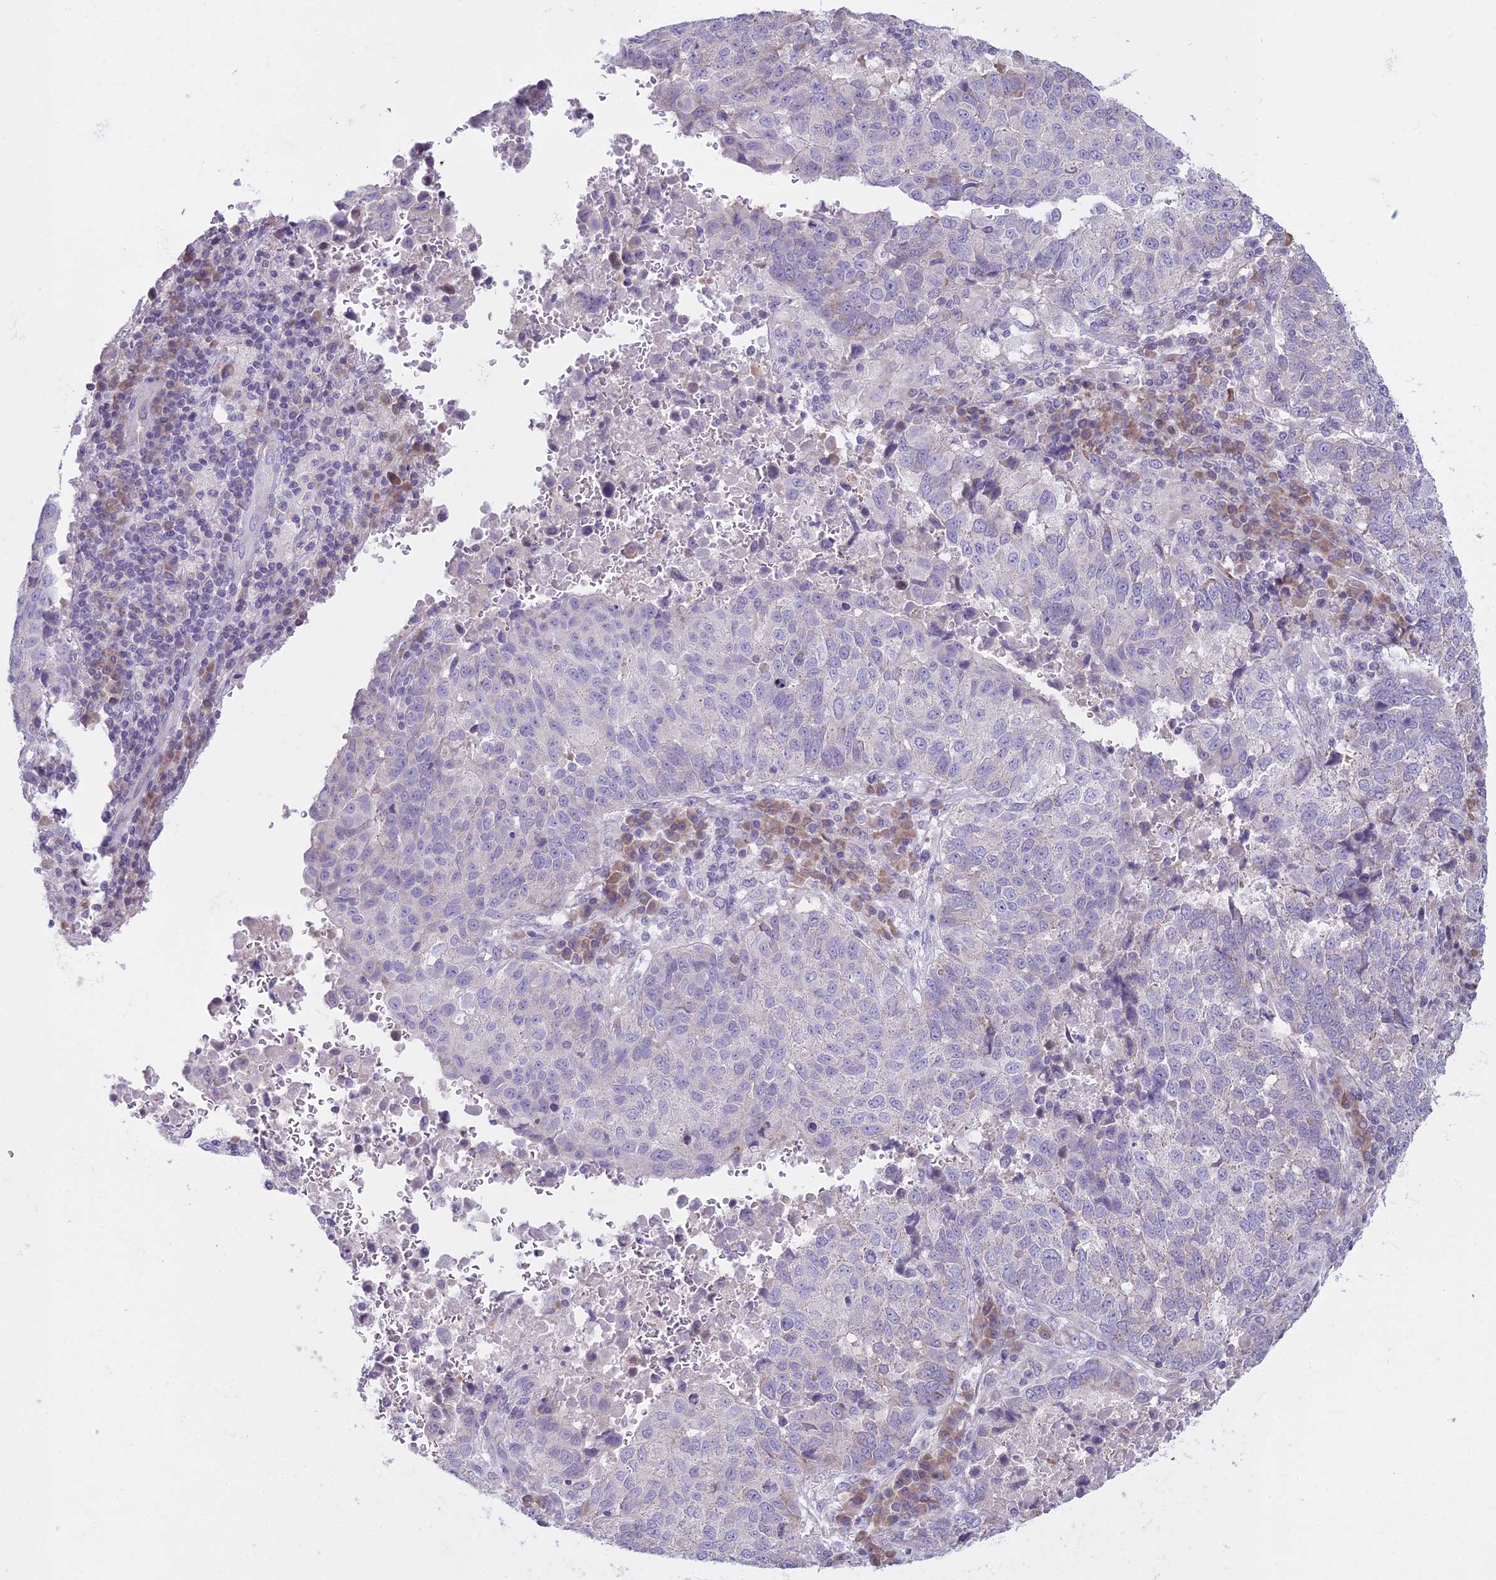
{"staining": {"intensity": "negative", "quantity": "none", "location": "none"}, "tissue": "lung cancer", "cell_type": "Tumor cells", "image_type": "cancer", "snomed": [{"axis": "morphology", "description": "Squamous cell carcinoma, NOS"}, {"axis": "topography", "description": "Lung"}], "caption": "DAB (3,3'-diaminobenzidine) immunohistochemical staining of lung cancer (squamous cell carcinoma) exhibits no significant staining in tumor cells.", "gene": "RPS26", "patient": {"sex": "male", "age": 73}}